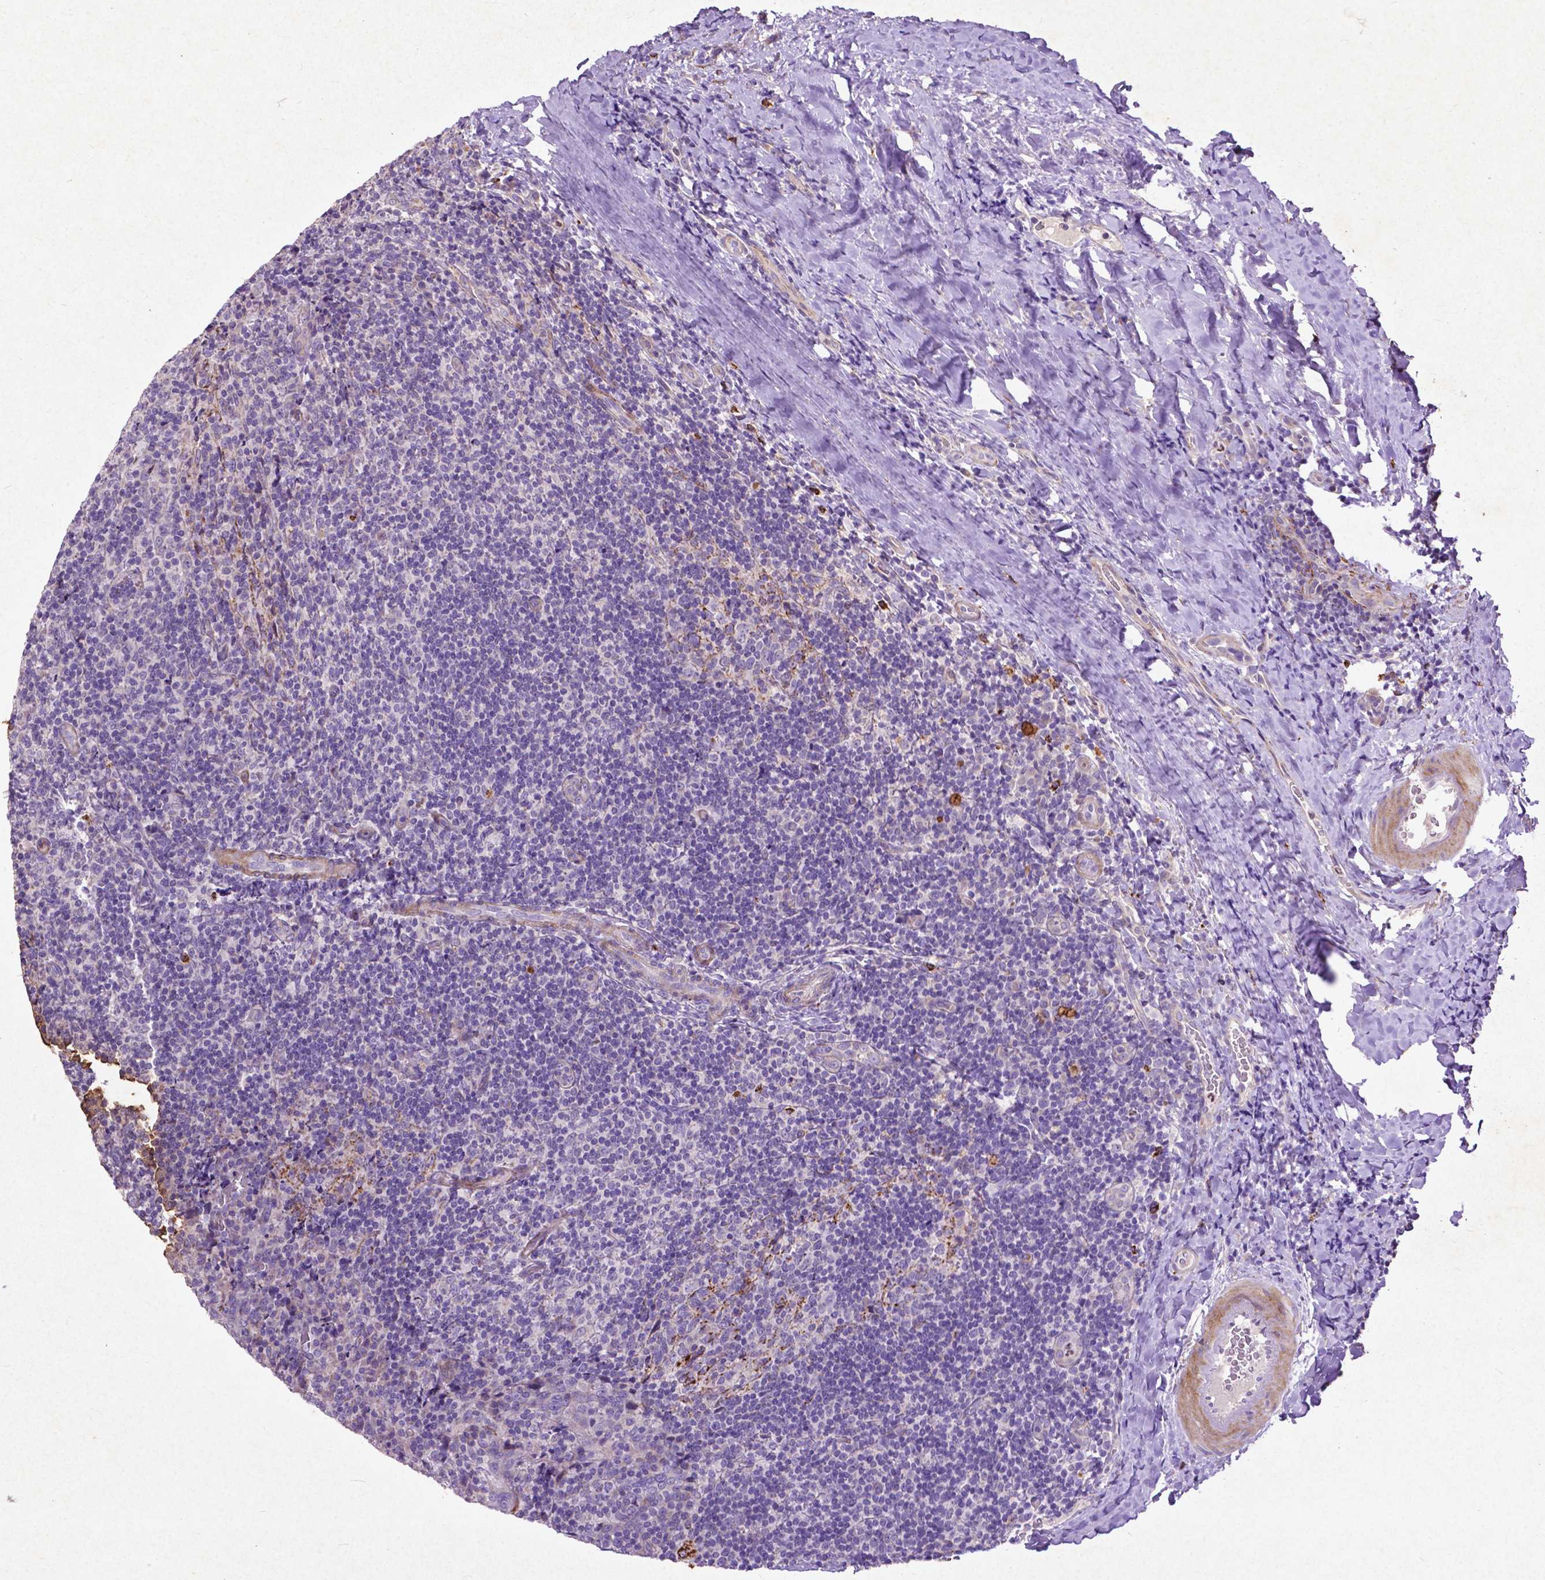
{"staining": {"intensity": "moderate", "quantity": "<25%", "location": "cytoplasmic/membranous"}, "tissue": "tonsil", "cell_type": "Germinal center cells", "image_type": "normal", "snomed": [{"axis": "morphology", "description": "Normal tissue, NOS"}, {"axis": "topography", "description": "Tonsil"}], "caption": "Germinal center cells reveal low levels of moderate cytoplasmic/membranous expression in about <25% of cells in normal tonsil.", "gene": "THEGL", "patient": {"sex": "male", "age": 17}}